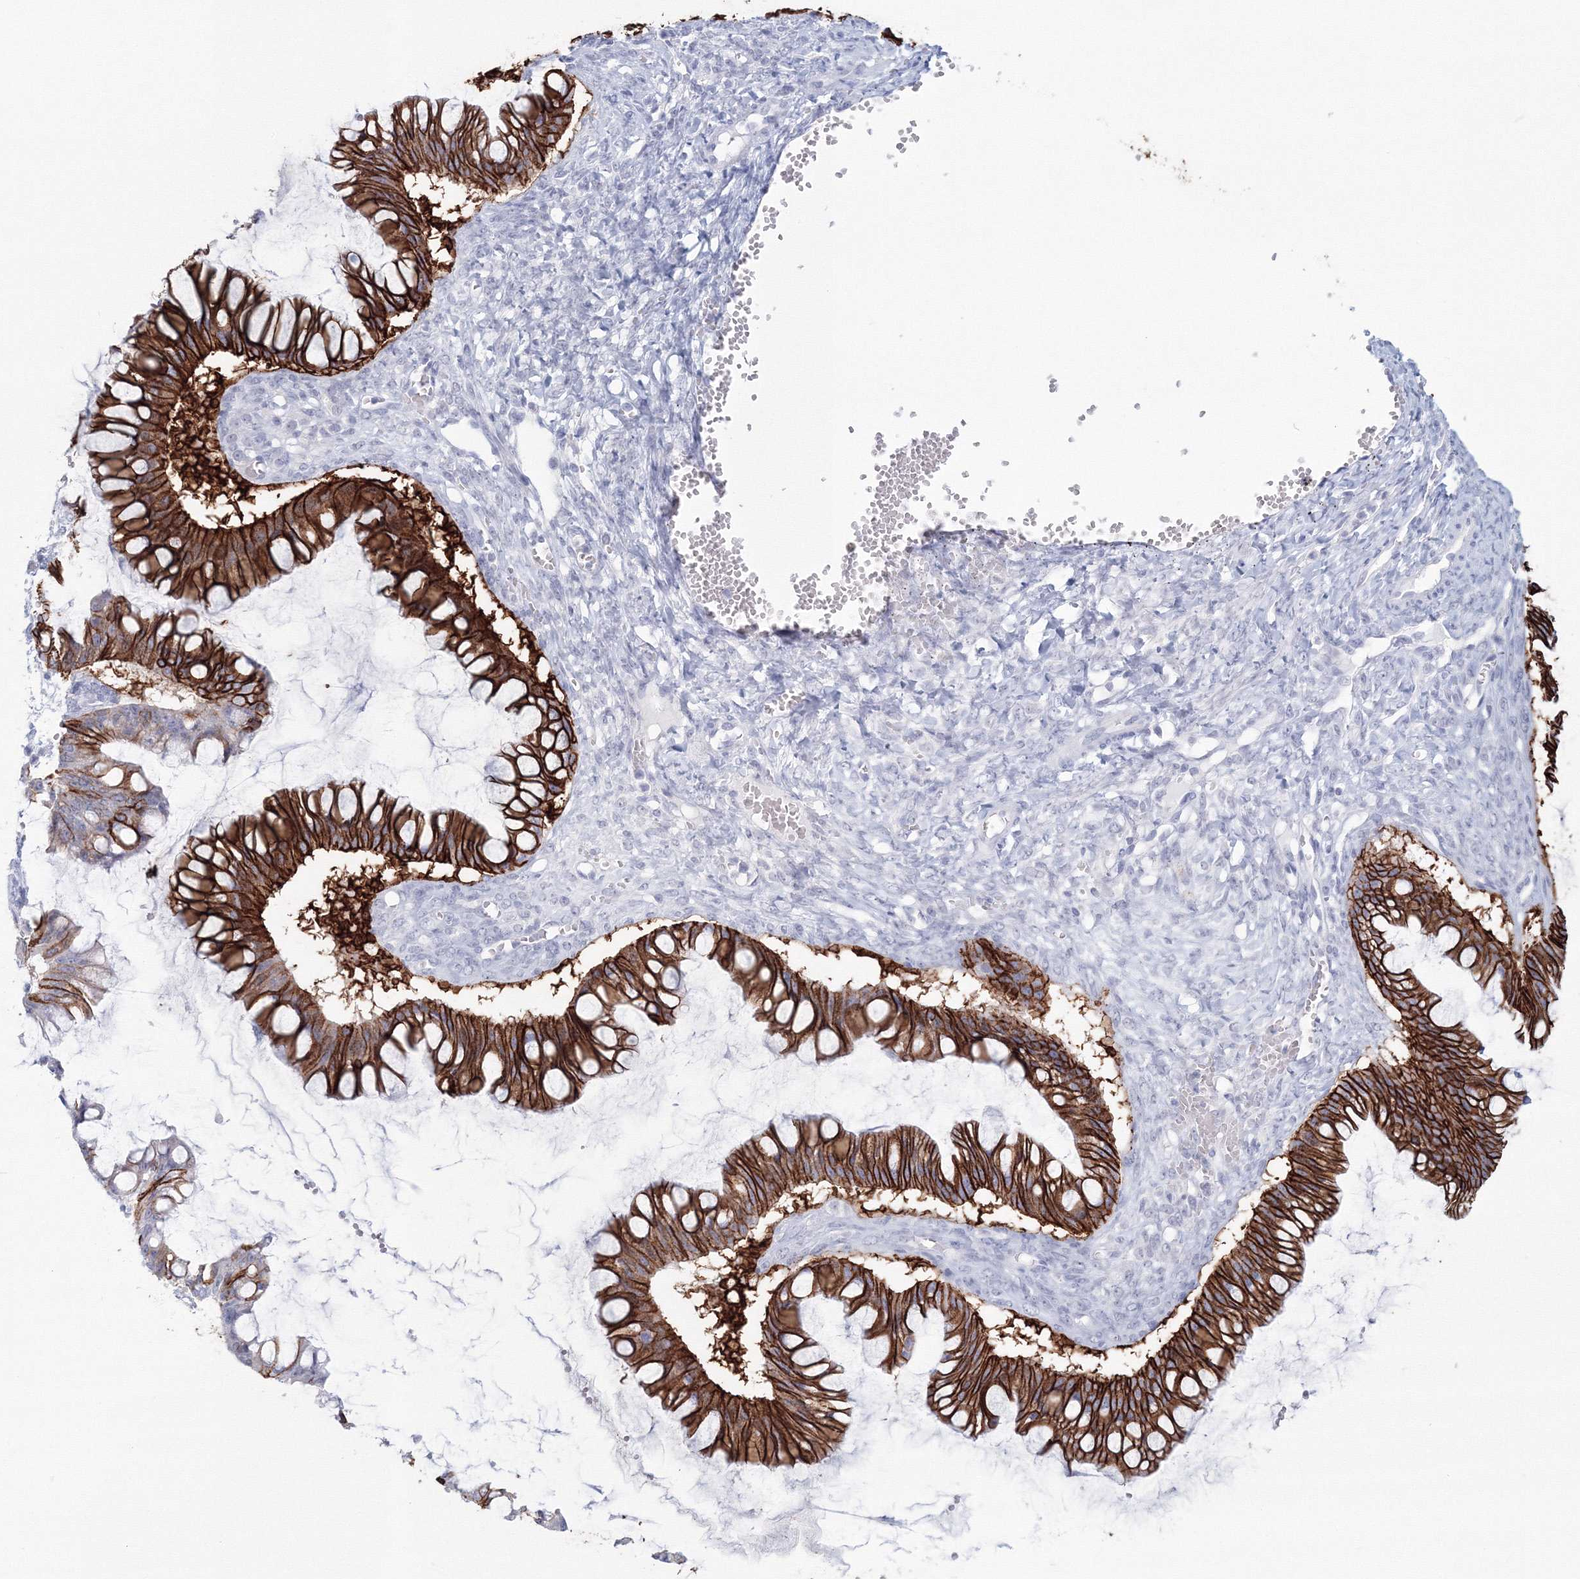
{"staining": {"intensity": "strong", "quantity": ">75%", "location": "cytoplasmic/membranous"}, "tissue": "ovarian cancer", "cell_type": "Tumor cells", "image_type": "cancer", "snomed": [{"axis": "morphology", "description": "Cystadenocarcinoma, mucinous, NOS"}, {"axis": "topography", "description": "Ovary"}], "caption": "This is an image of IHC staining of ovarian cancer, which shows strong positivity in the cytoplasmic/membranous of tumor cells.", "gene": "VSIG1", "patient": {"sex": "female", "age": 73}}